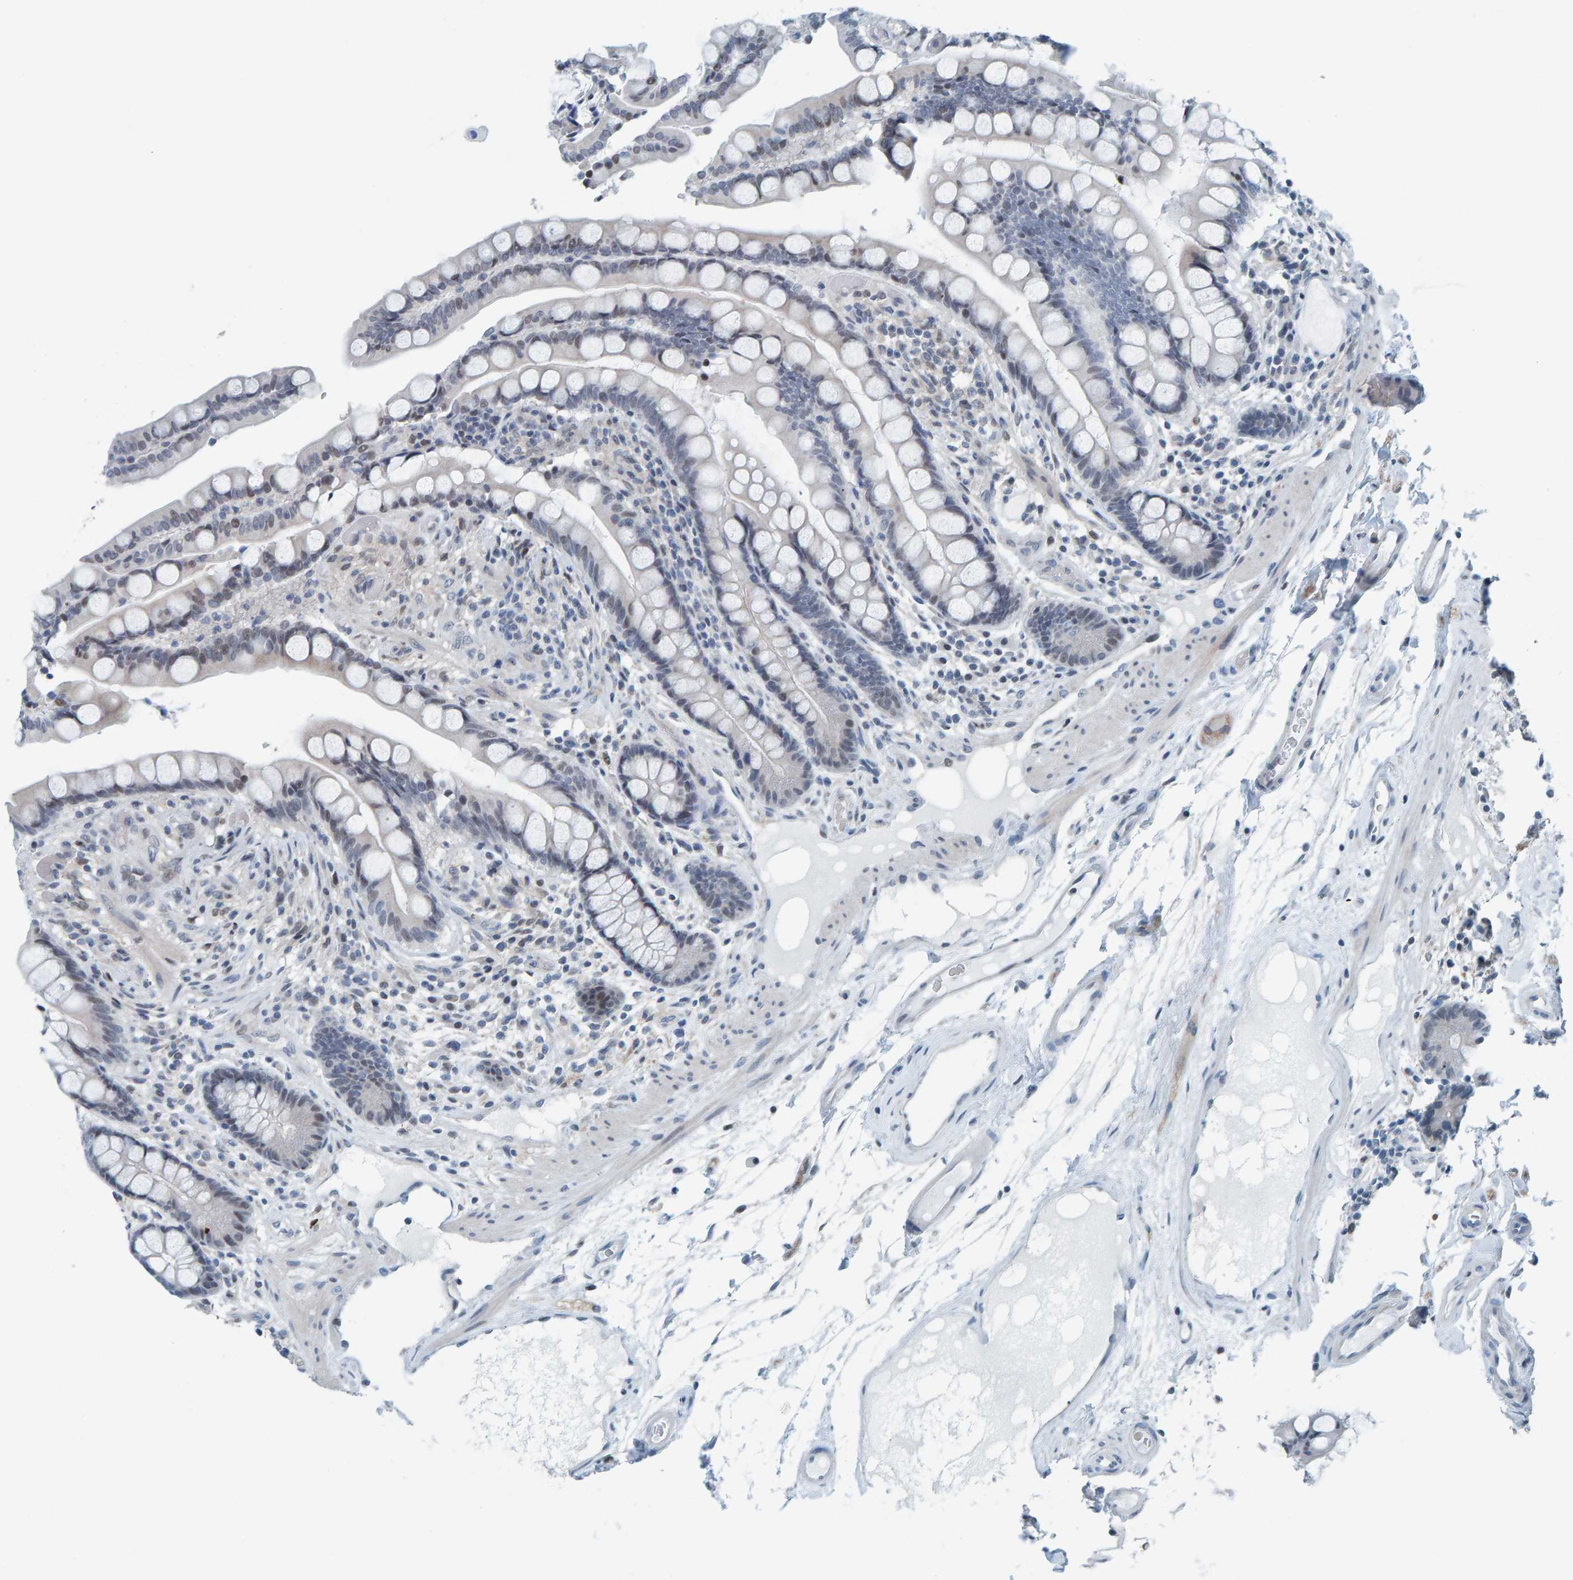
{"staining": {"intensity": "negative", "quantity": "none", "location": "none"}, "tissue": "colon", "cell_type": "Endothelial cells", "image_type": "normal", "snomed": [{"axis": "morphology", "description": "Normal tissue, NOS"}, {"axis": "topography", "description": "Colon"}], "caption": "Immunohistochemistry (IHC) image of normal colon: human colon stained with DAB demonstrates no significant protein staining in endothelial cells.", "gene": "CNP", "patient": {"sex": "male", "age": 73}}